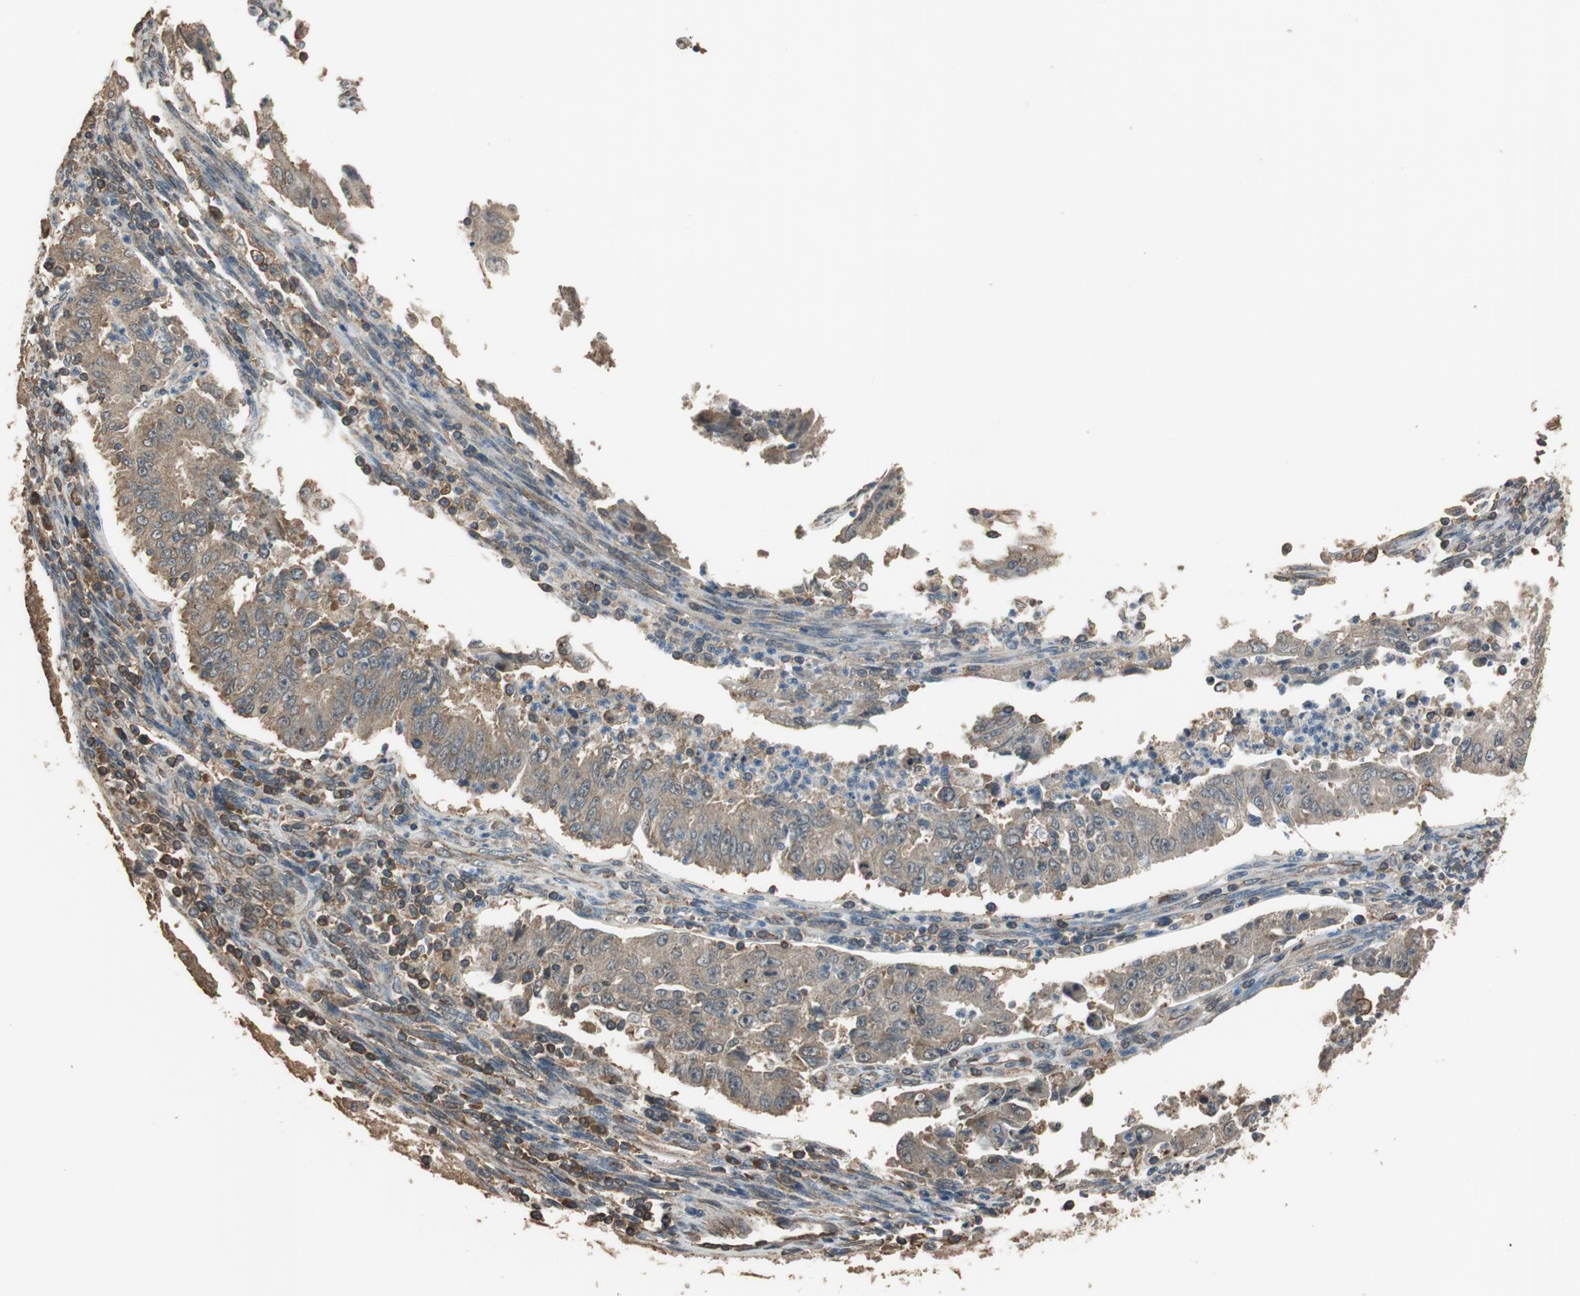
{"staining": {"intensity": "weak", "quantity": ">75%", "location": "cytoplasmic/membranous"}, "tissue": "endometrial cancer", "cell_type": "Tumor cells", "image_type": "cancer", "snomed": [{"axis": "morphology", "description": "Adenocarcinoma, NOS"}, {"axis": "topography", "description": "Endometrium"}], "caption": "Adenocarcinoma (endometrial) was stained to show a protein in brown. There is low levels of weak cytoplasmic/membranous staining in about >75% of tumor cells.", "gene": "MST1R", "patient": {"sex": "female", "age": 42}}